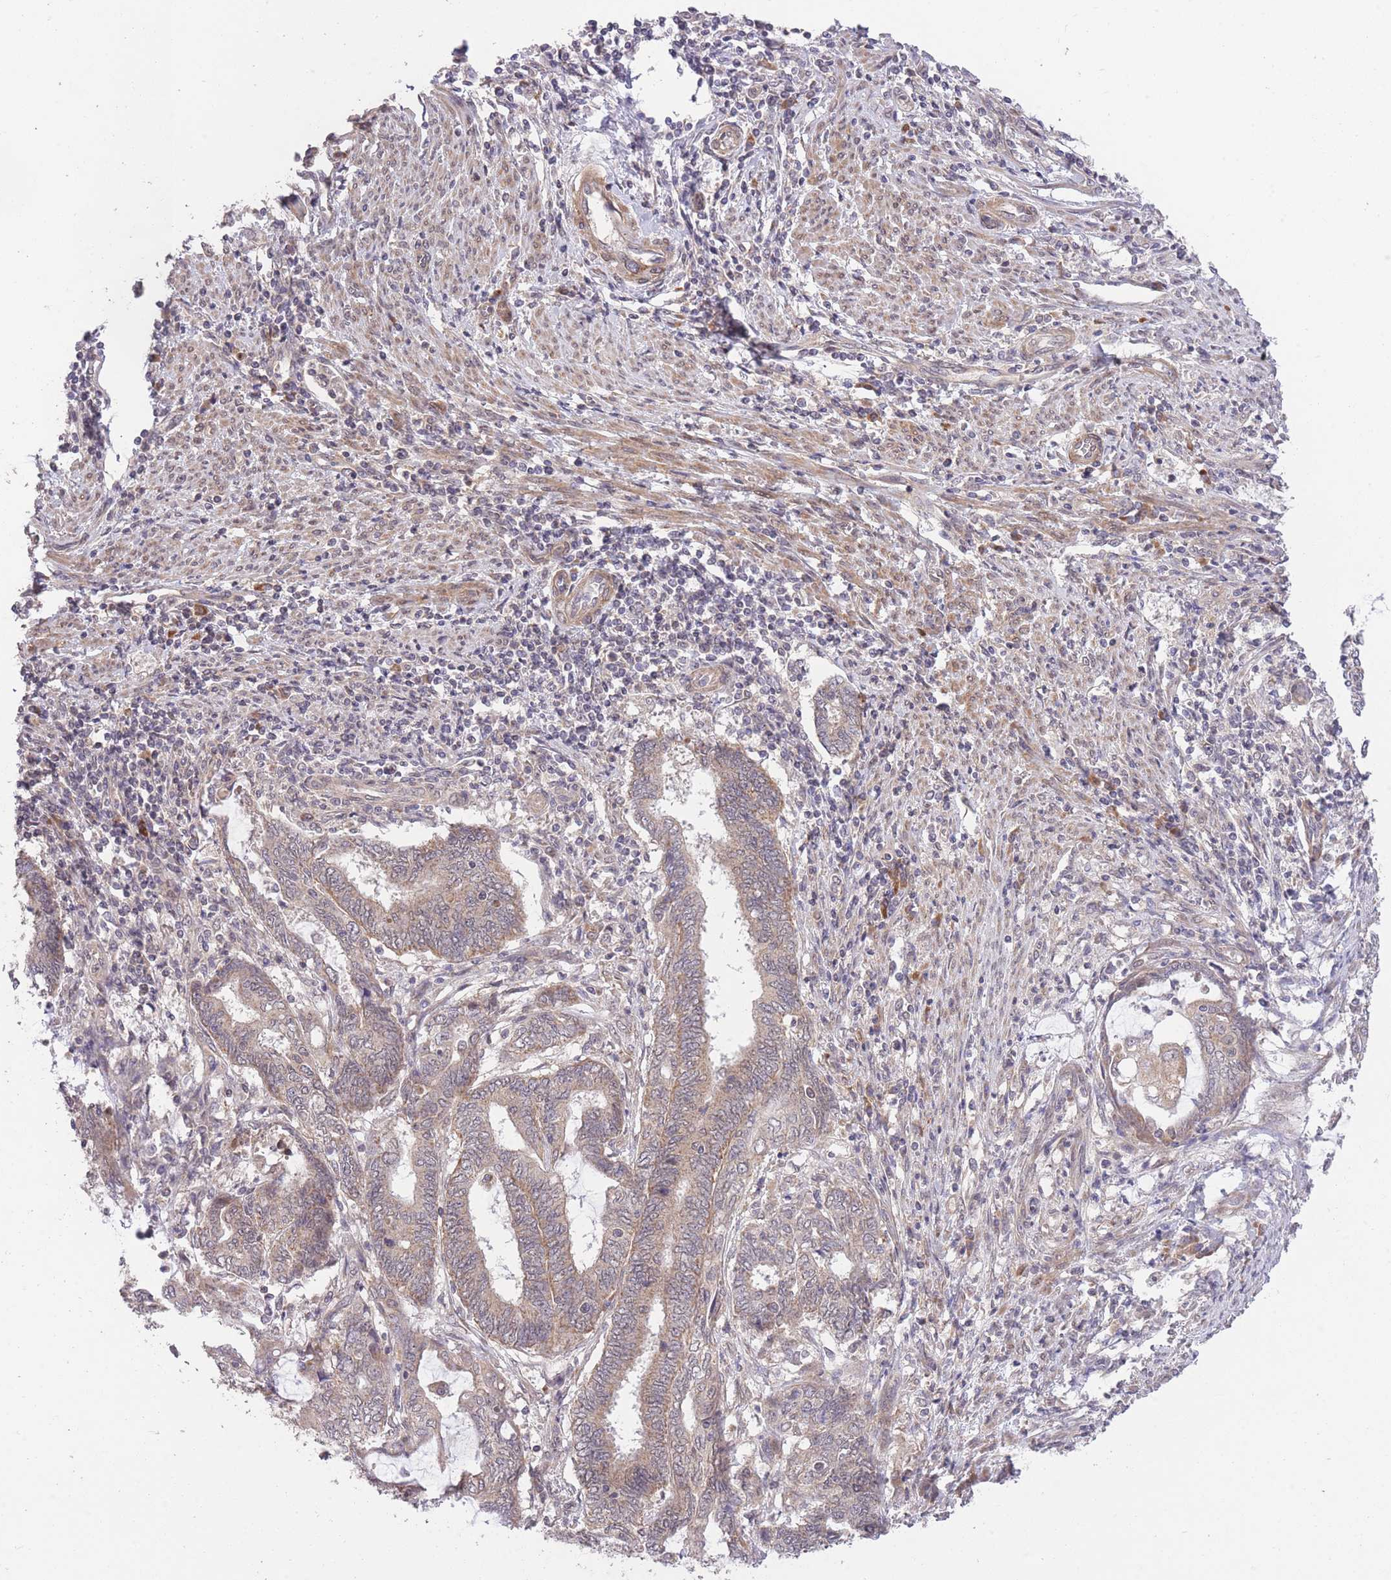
{"staining": {"intensity": "weak", "quantity": "<25%", "location": "cytoplasmic/membranous"}, "tissue": "endometrial cancer", "cell_type": "Tumor cells", "image_type": "cancer", "snomed": [{"axis": "morphology", "description": "Adenocarcinoma, NOS"}, {"axis": "topography", "description": "Uterus"}, {"axis": "topography", "description": "Endometrium"}], "caption": "Immunohistochemistry histopathology image of neoplastic tissue: endometrial cancer stained with DAB (3,3'-diaminobenzidine) reveals no significant protein staining in tumor cells.", "gene": "ELOA2", "patient": {"sex": "female", "age": 70}}